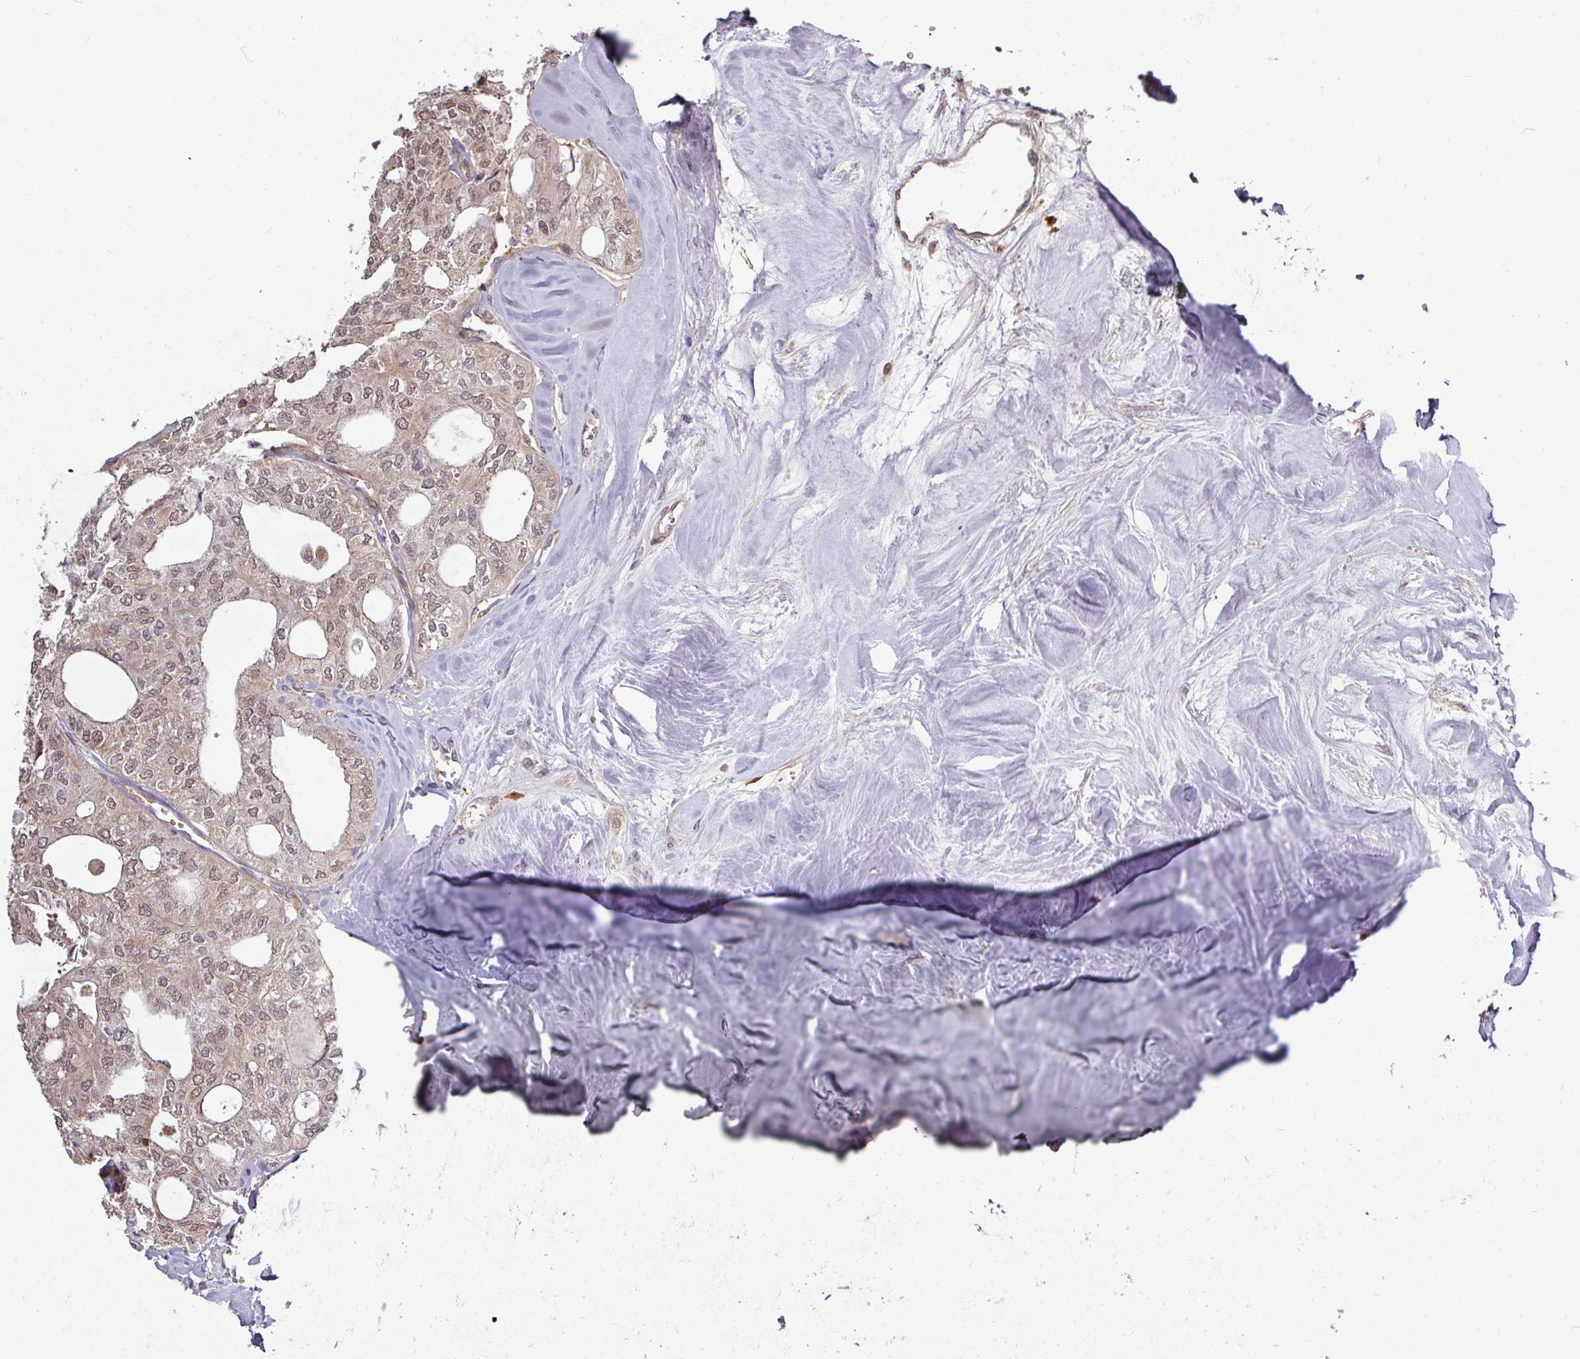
{"staining": {"intensity": "weak", "quantity": "25%-75%", "location": "nuclear"}, "tissue": "thyroid cancer", "cell_type": "Tumor cells", "image_type": "cancer", "snomed": [{"axis": "morphology", "description": "Follicular adenoma carcinoma, NOS"}, {"axis": "topography", "description": "Thyroid gland"}], "caption": "Thyroid cancer (follicular adenoma carcinoma) tissue demonstrates weak nuclear staining in about 25%-75% of tumor cells (IHC, brightfield microscopy, high magnification).", "gene": "TUSC3", "patient": {"sex": "male", "age": 75}}